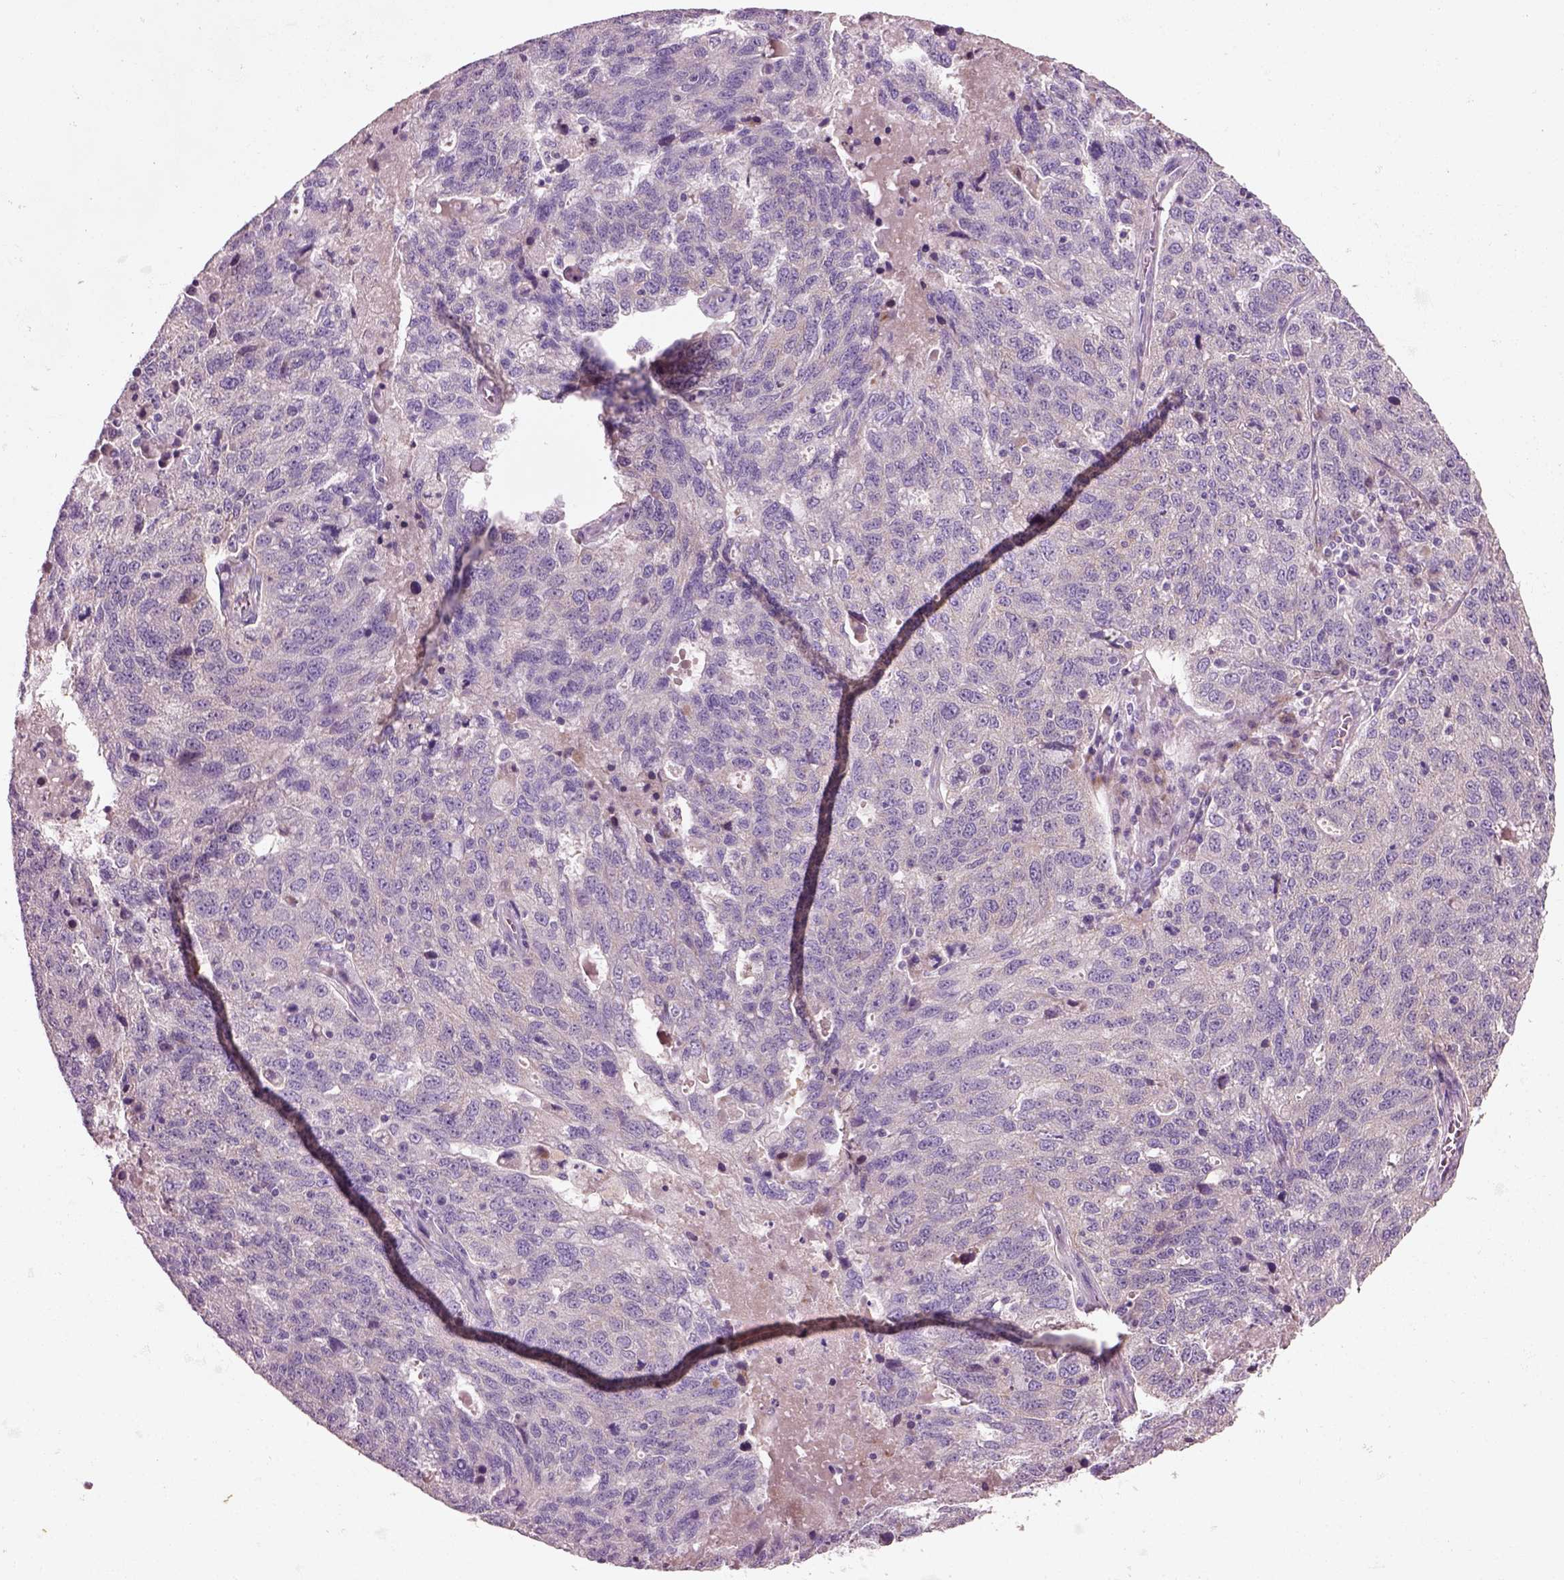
{"staining": {"intensity": "negative", "quantity": "none", "location": "none"}, "tissue": "ovarian cancer", "cell_type": "Tumor cells", "image_type": "cancer", "snomed": [{"axis": "morphology", "description": "Cystadenocarcinoma, serous, NOS"}, {"axis": "topography", "description": "Ovary"}], "caption": "Ovarian cancer was stained to show a protein in brown. There is no significant expression in tumor cells. (Stains: DAB (3,3'-diaminobenzidine) immunohistochemistry (IHC) with hematoxylin counter stain, Microscopy: brightfield microscopy at high magnification).", "gene": "PLPP7", "patient": {"sex": "female", "age": 71}}